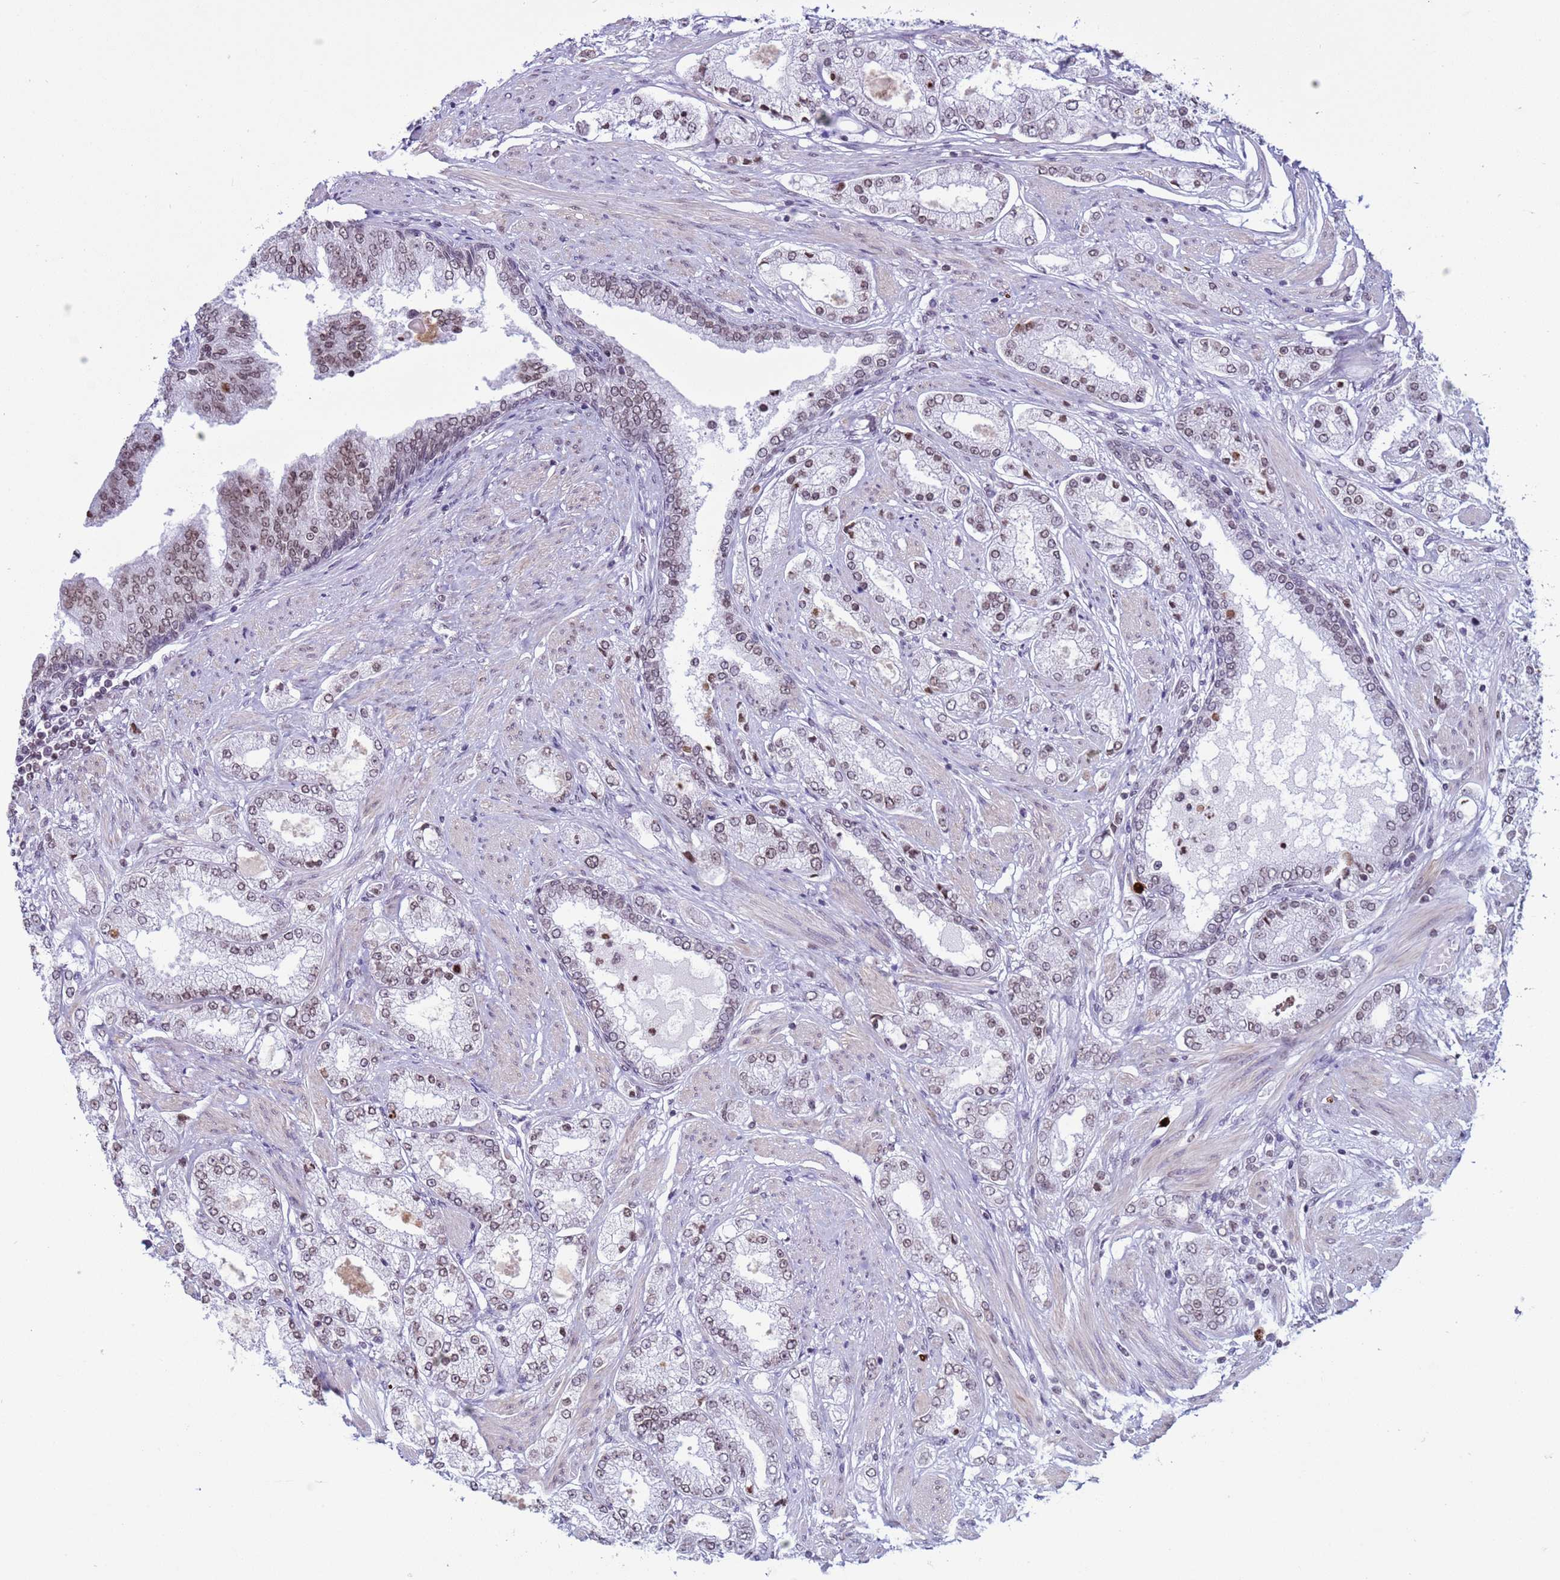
{"staining": {"intensity": "weak", "quantity": "25%-75%", "location": "nuclear"}, "tissue": "prostate cancer", "cell_type": "Tumor cells", "image_type": "cancer", "snomed": [{"axis": "morphology", "description": "Adenocarcinoma, High grade"}, {"axis": "topography", "description": "Prostate"}], "caption": "Weak nuclear expression is present in approximately 25%-75% of tumor cells in prostate adenocarcinoma (high-grade). (DAB (3,3'-diaminobenzidine) IHC with brightfield microscopy, high magnification).", "gene": "H4C8", "patient": {"sex": "male", "age": 68}}